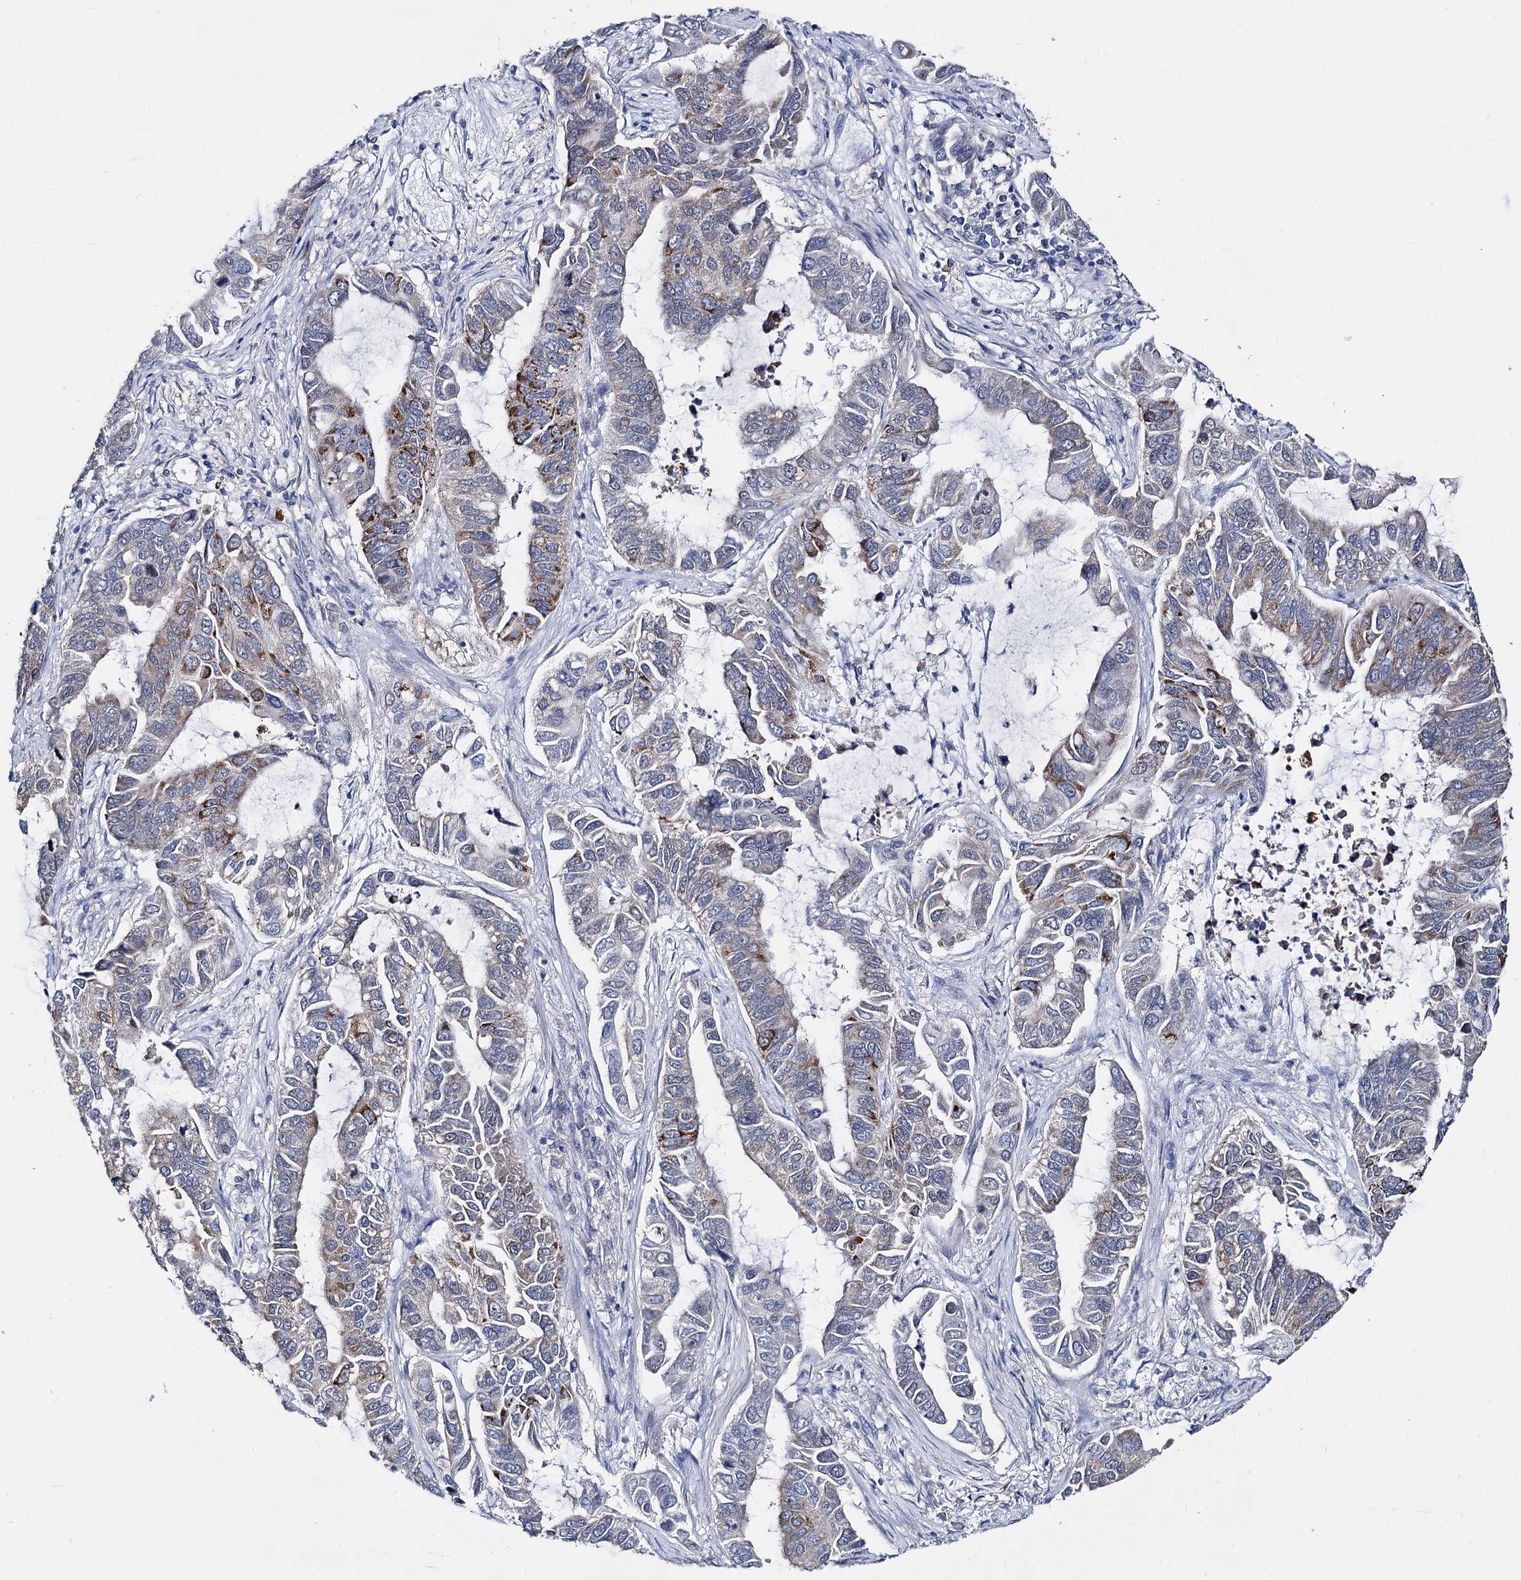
{"staining": {"intensity": "moderate", "quantity": "25%-75%", "location": "cytoplasmic/membranous"}, "tissue": "lung cancer", "cell_type": "Tumor cells", "image_type": "cancer", "snomed": [{"axis": "morphology", "description": "Adenocarcinoma, NOS"}, {"axis": "topography", "description": "Lung"}], "caption": "Immunohistochemistry (IHC) (DAB (3,3'-diaminobenzidine)) staining of lung cancer reveals moderate cytoplasmic/membranous protein expression in approximately 25%-75% of tumor cells.", "gene": "CAPRIN2", "patient": {"sex": "male", "age": 64}}